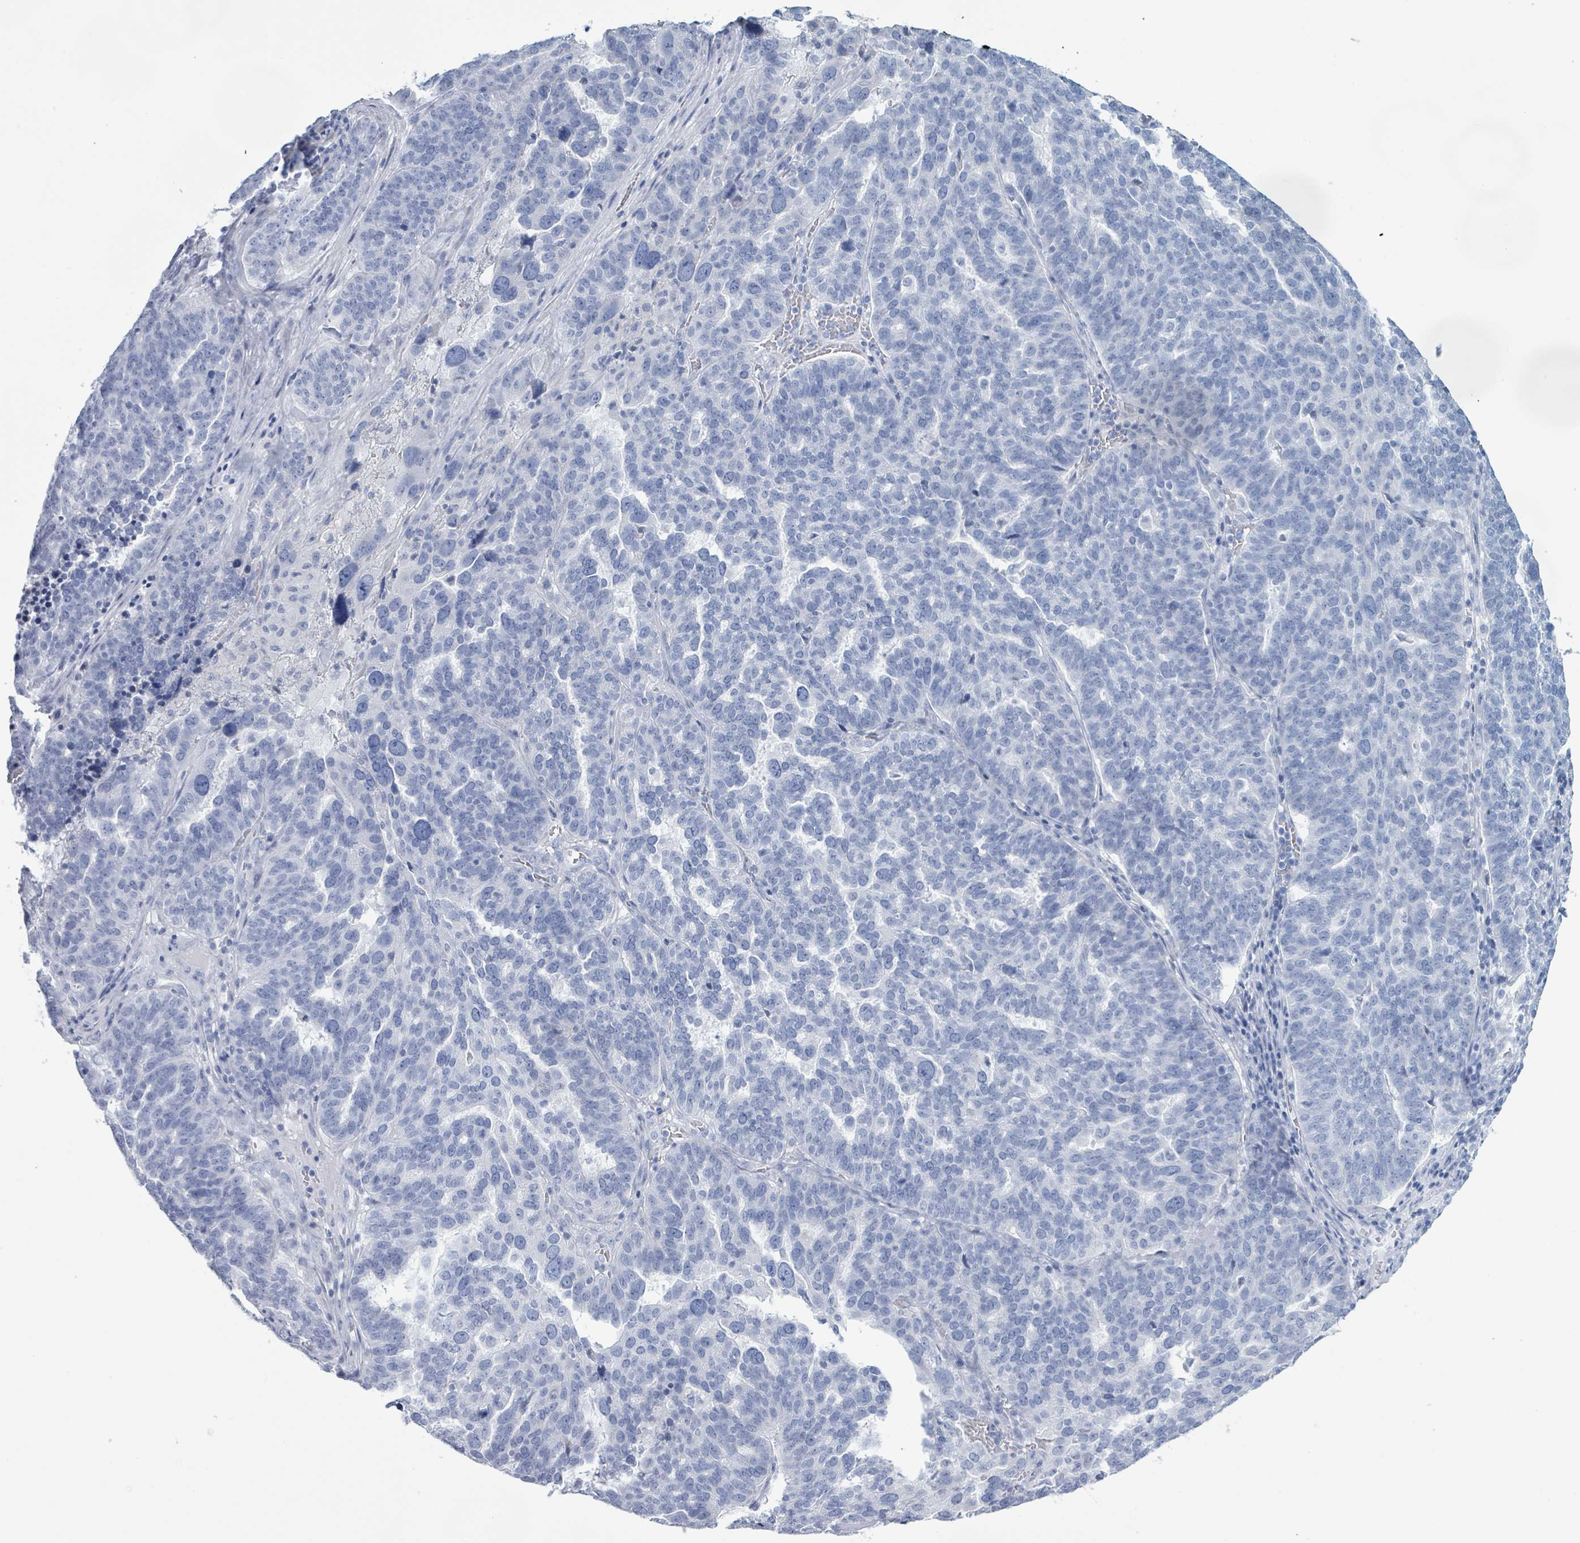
{"staining": {"intensity": "negative", "quantity": "none", "location": "none"}, "tissue": "ovarian cancer", "cell_type": "Tumor cells", "image_type": "cancer", "snomed": [{"axis": "morphology", "description": "Cystadenocarcinoma, serous, NOS"}, {"axis": "topography", "description": "Ovary"}], "caption": "Protein analysis of serous cystadenocarcinoma (ovarian) shows no significant positivity in tumor cells. (Stains: DAB (3,3'-diaminobenzidine) immunohistochemistry (IHC) with hematoxylin counter stain, Microscopy: brightfield microscopy at high magnification).", "gene": "PGA3", "patient": {"sex": "female", "age": 59}}